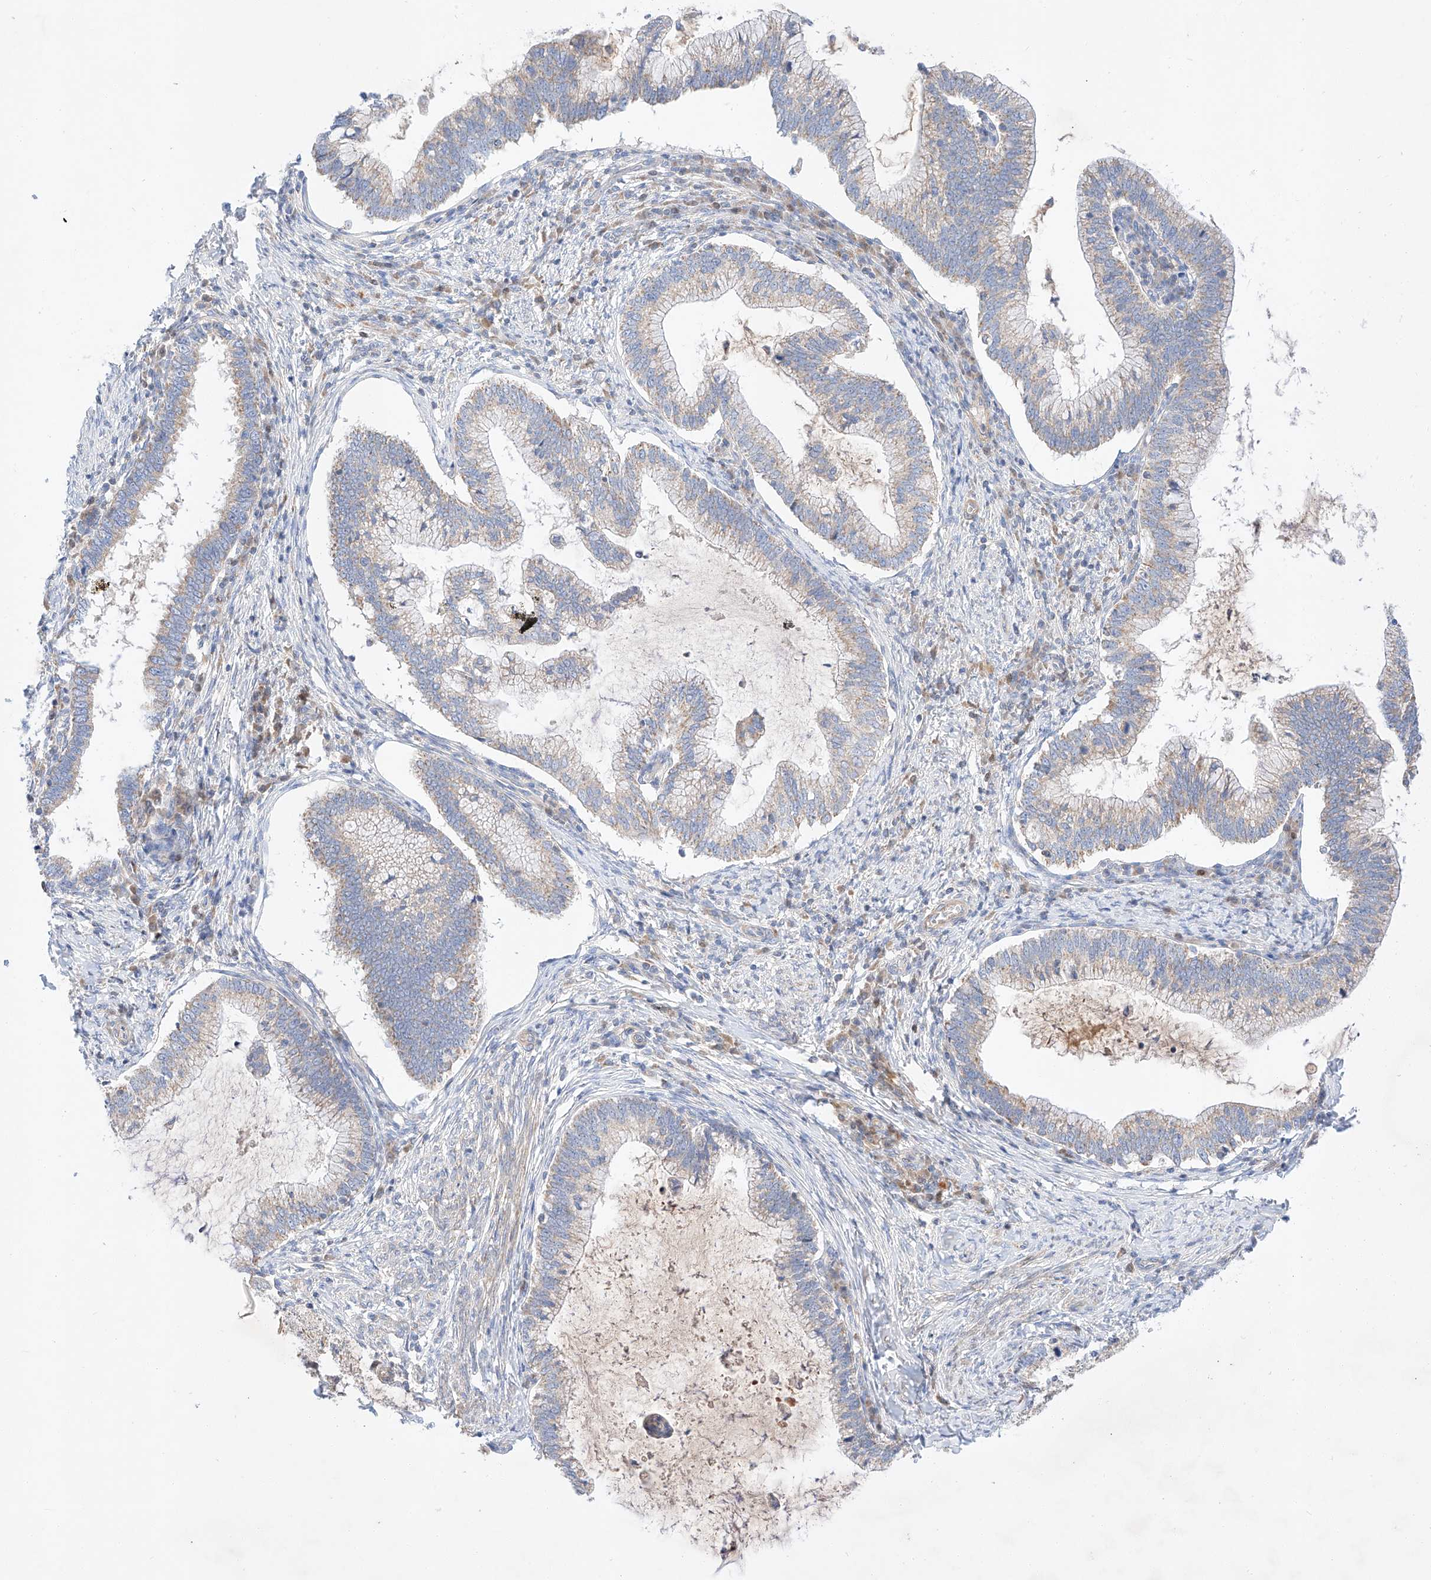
{"staining": {"intensity": "weak", "quantity": "25%-75%", "location": "cytoplasmic/membranous"}, "tissue": "cervical cancer", "cell_type": "Tumor cells", "image_type": "cancer", "snomed": [{"axis": "morphology", "description": "Adenocarcinoma, NOS"}, {"axis": "topography", "description": "Cervix"}], "caption": "Immunohistochemical staining of human cervical cancer displays weak cytoplasmic/membranous protein expression in about 25%-75% of tumor cells. (DAB IHC with brightfield microscopy, high magnification).", "gene": "C6orf118", "patient": {"sex": "female", "age": 36}}